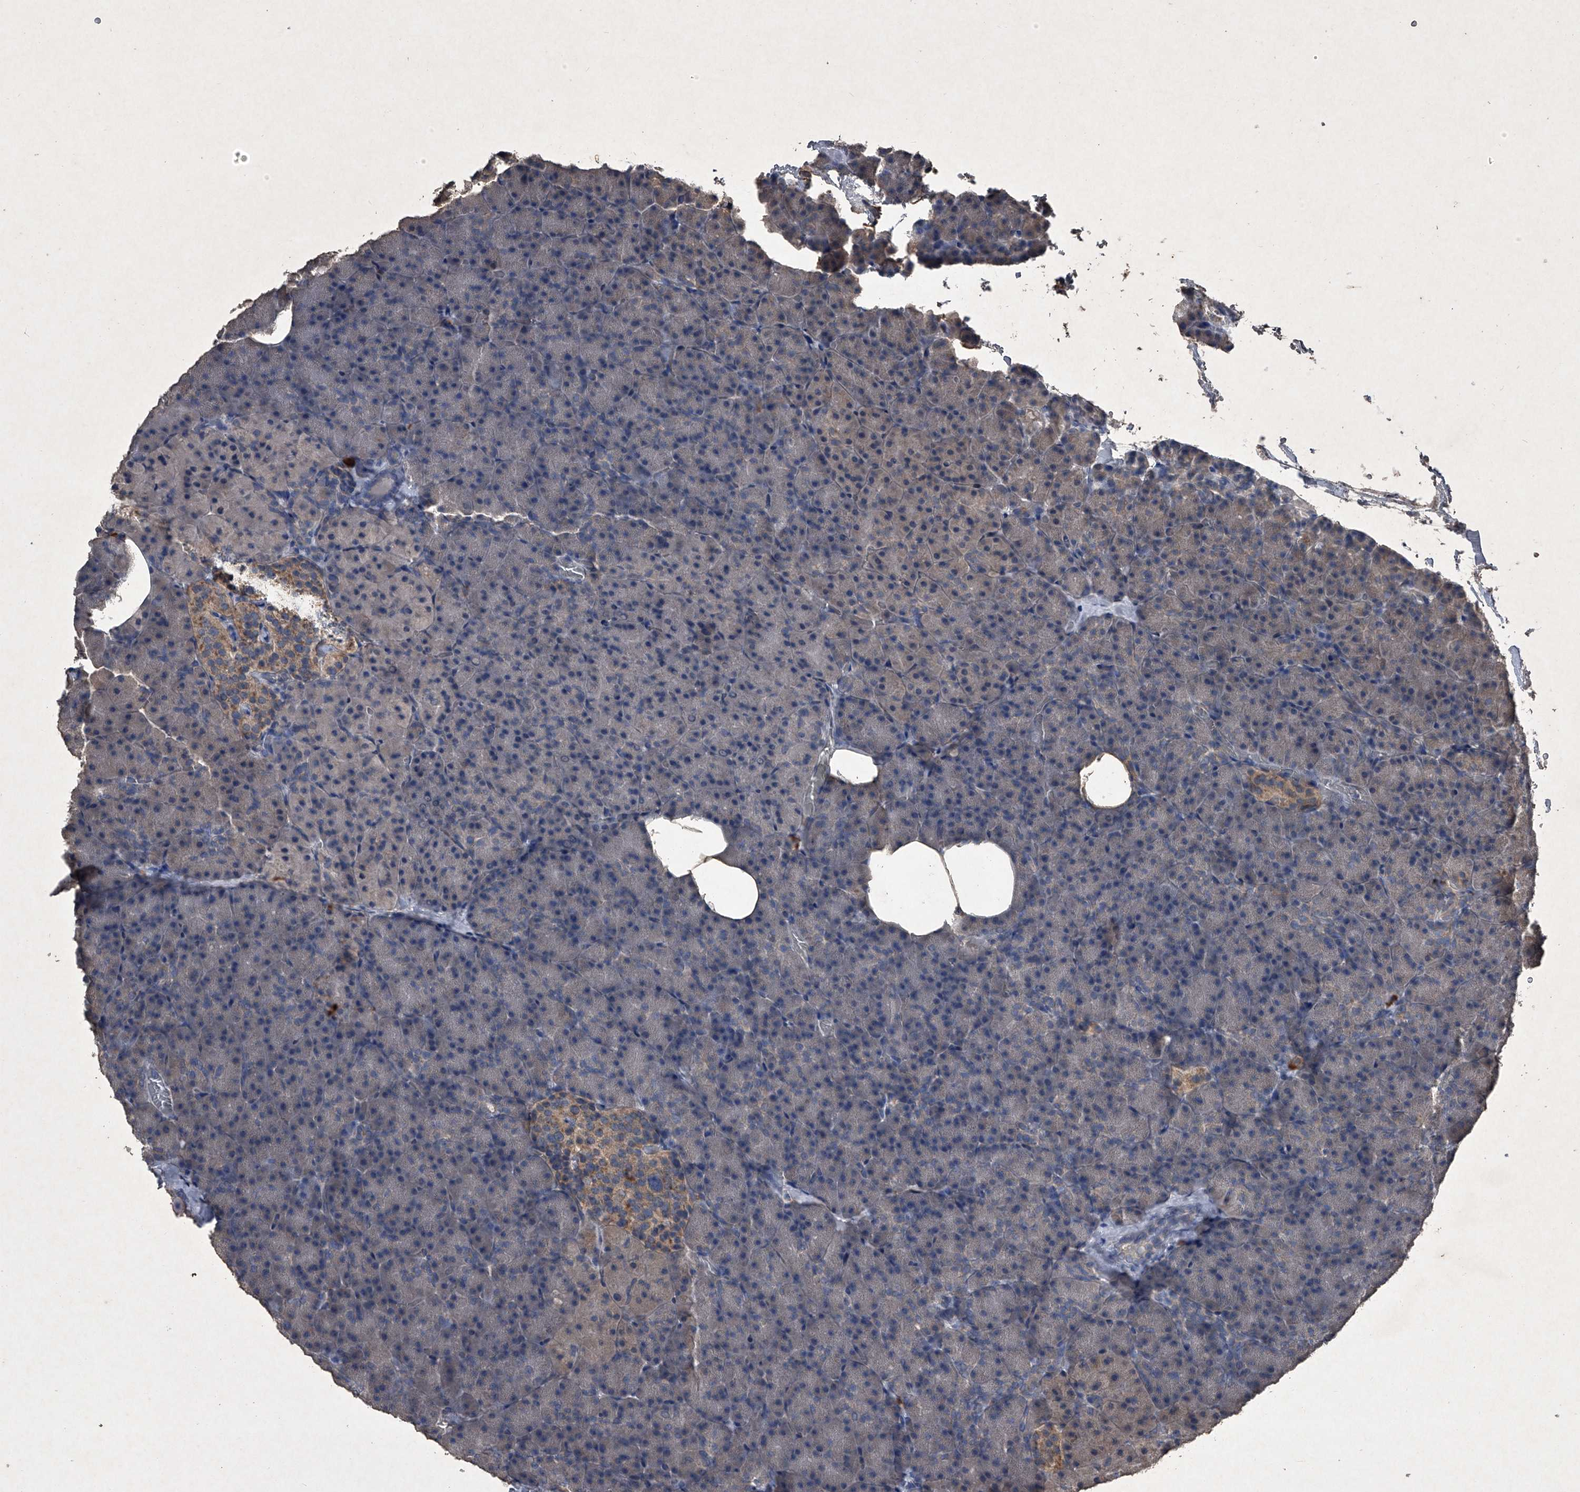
{"staining": {"intensity": "negative", "quantity": "none", "location": "none"}, "tissue": "pancreas", "cell_type": "Exocrine glandular cells", "image_type": "normal", "snomed": [{"axis": "morphology", "description": "Normal tissue, NOS"}, {"axis": "morphology", "description": "Carcinoid, malignant, NOS"}, {"axis": "topography", "description": "Pancreas"}], "caption": "A high-resolution histopathology image shows immunohistochemistry (IHC) staining of normal pancreas, which reveals no significant staining in exocrine glandular cells.", "gene": "MAPKAP1", "patient": {"sex": "female", "age": 35}}